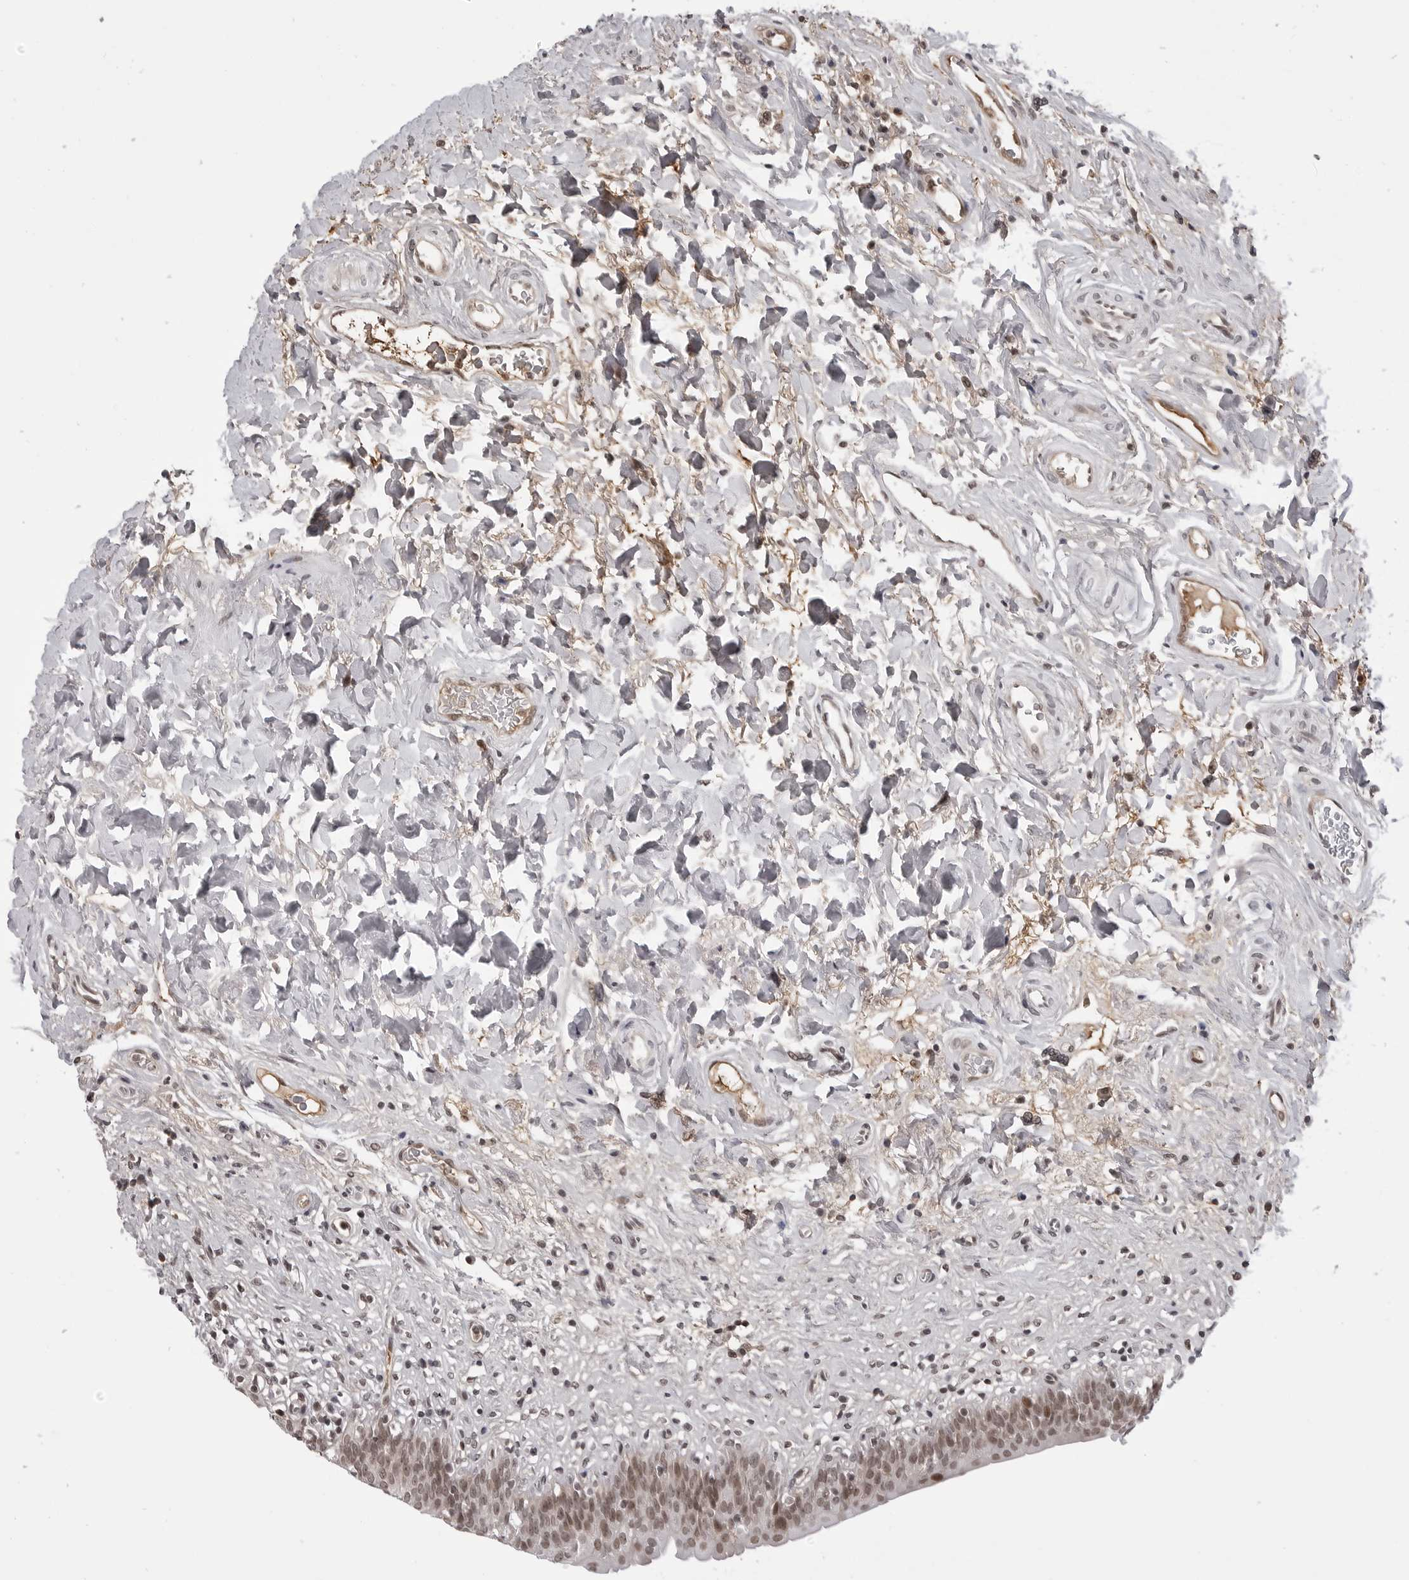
{"staining": {"intensity": "moderate", "quantity": "25%-75%", "location": "nuclear"}, "tissue": "urinary bladder", "cell_type": "Urothelial cells", "image_type": "normal", "snomed": [{"axis": "morphology", "description": "Normal tissue, NOS"}, {"axis": "topography", "description": "Urinary bladder"}], "caption": "Protein analysis of benign urinary bladder demonstrates moderate nuclear expression in approximately 25%-75% of urothelial cells.", "gene": "PHF3", "patient": {"sex": "male", "age": 83}}